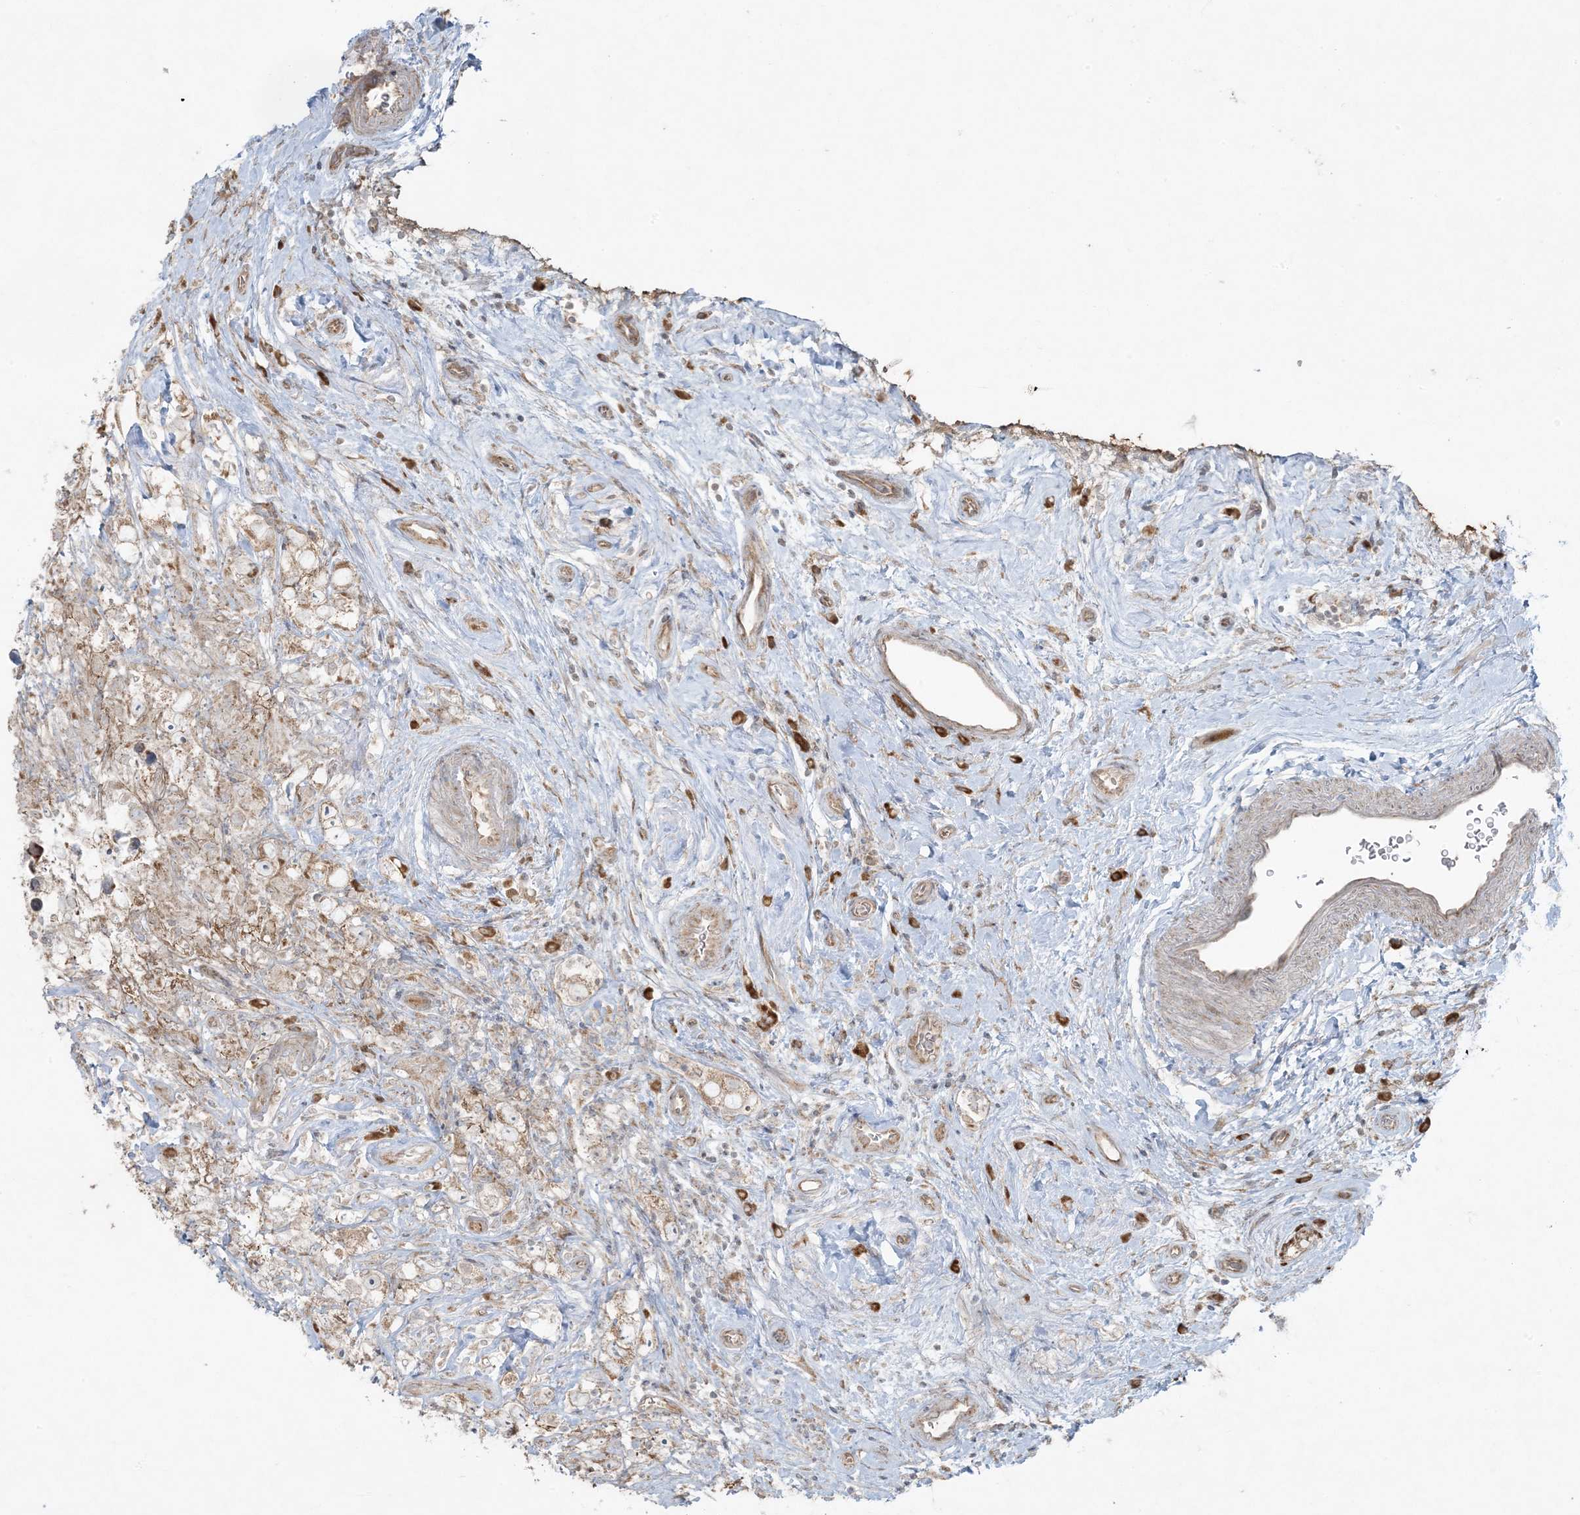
{"staining": {"intensity": "negative", "quantity": "none", "location": "none"}, "tissue": "testis cancer", "cell_type": "Tumor cells", "image_type": "cancer", "snomed": [{"axis": "morphology", "description": "Seminoma, NOS"}, {"axis": "topography", "description": "Testis"}], "caption": "Histopathology image shows no protein positivity in tumor cells of testis seminoma tissue.", "gene": "ZNF263", "patient": {"sex": "male", "age": 49}}